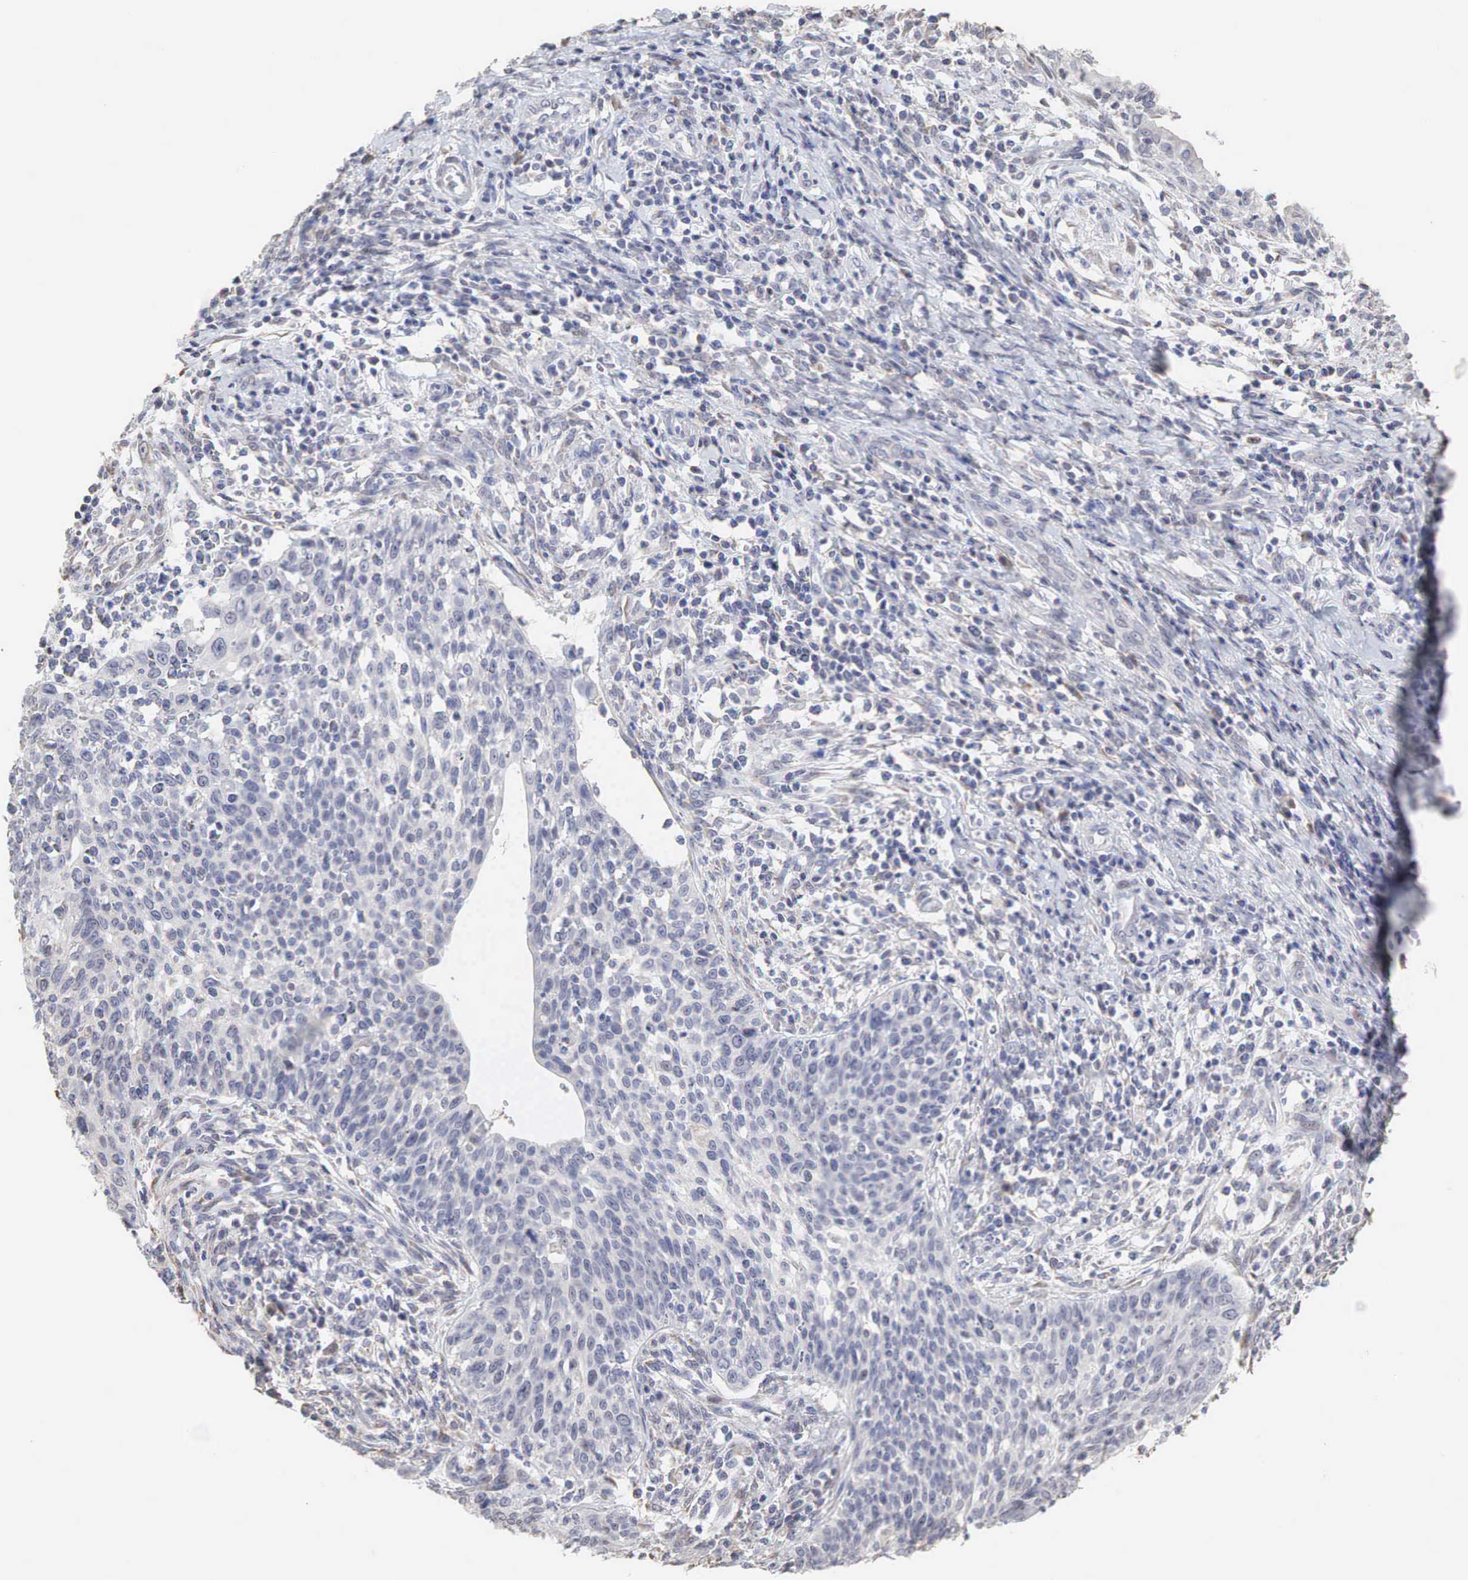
{"staining": {"intensity": "negative", "quantity": "none", "location": "none"}, "tissue": "cervical cancer", "cell_type": "Tumor cells", "image_type": "cancer", "snomed": [{"axis": "morphology", "description": "Squamous cell carcinoma, NOS"}, {"axis": "topography", "description": "Cervix"}], "caption": "Immunohistochemistry image of human squamous cell carcinoma (cervical) stained for a protein (brown), which demonstrates no expression in tumor cells.", "gene": "DKC1", "patient": {"sex": "female", "age": 41}}